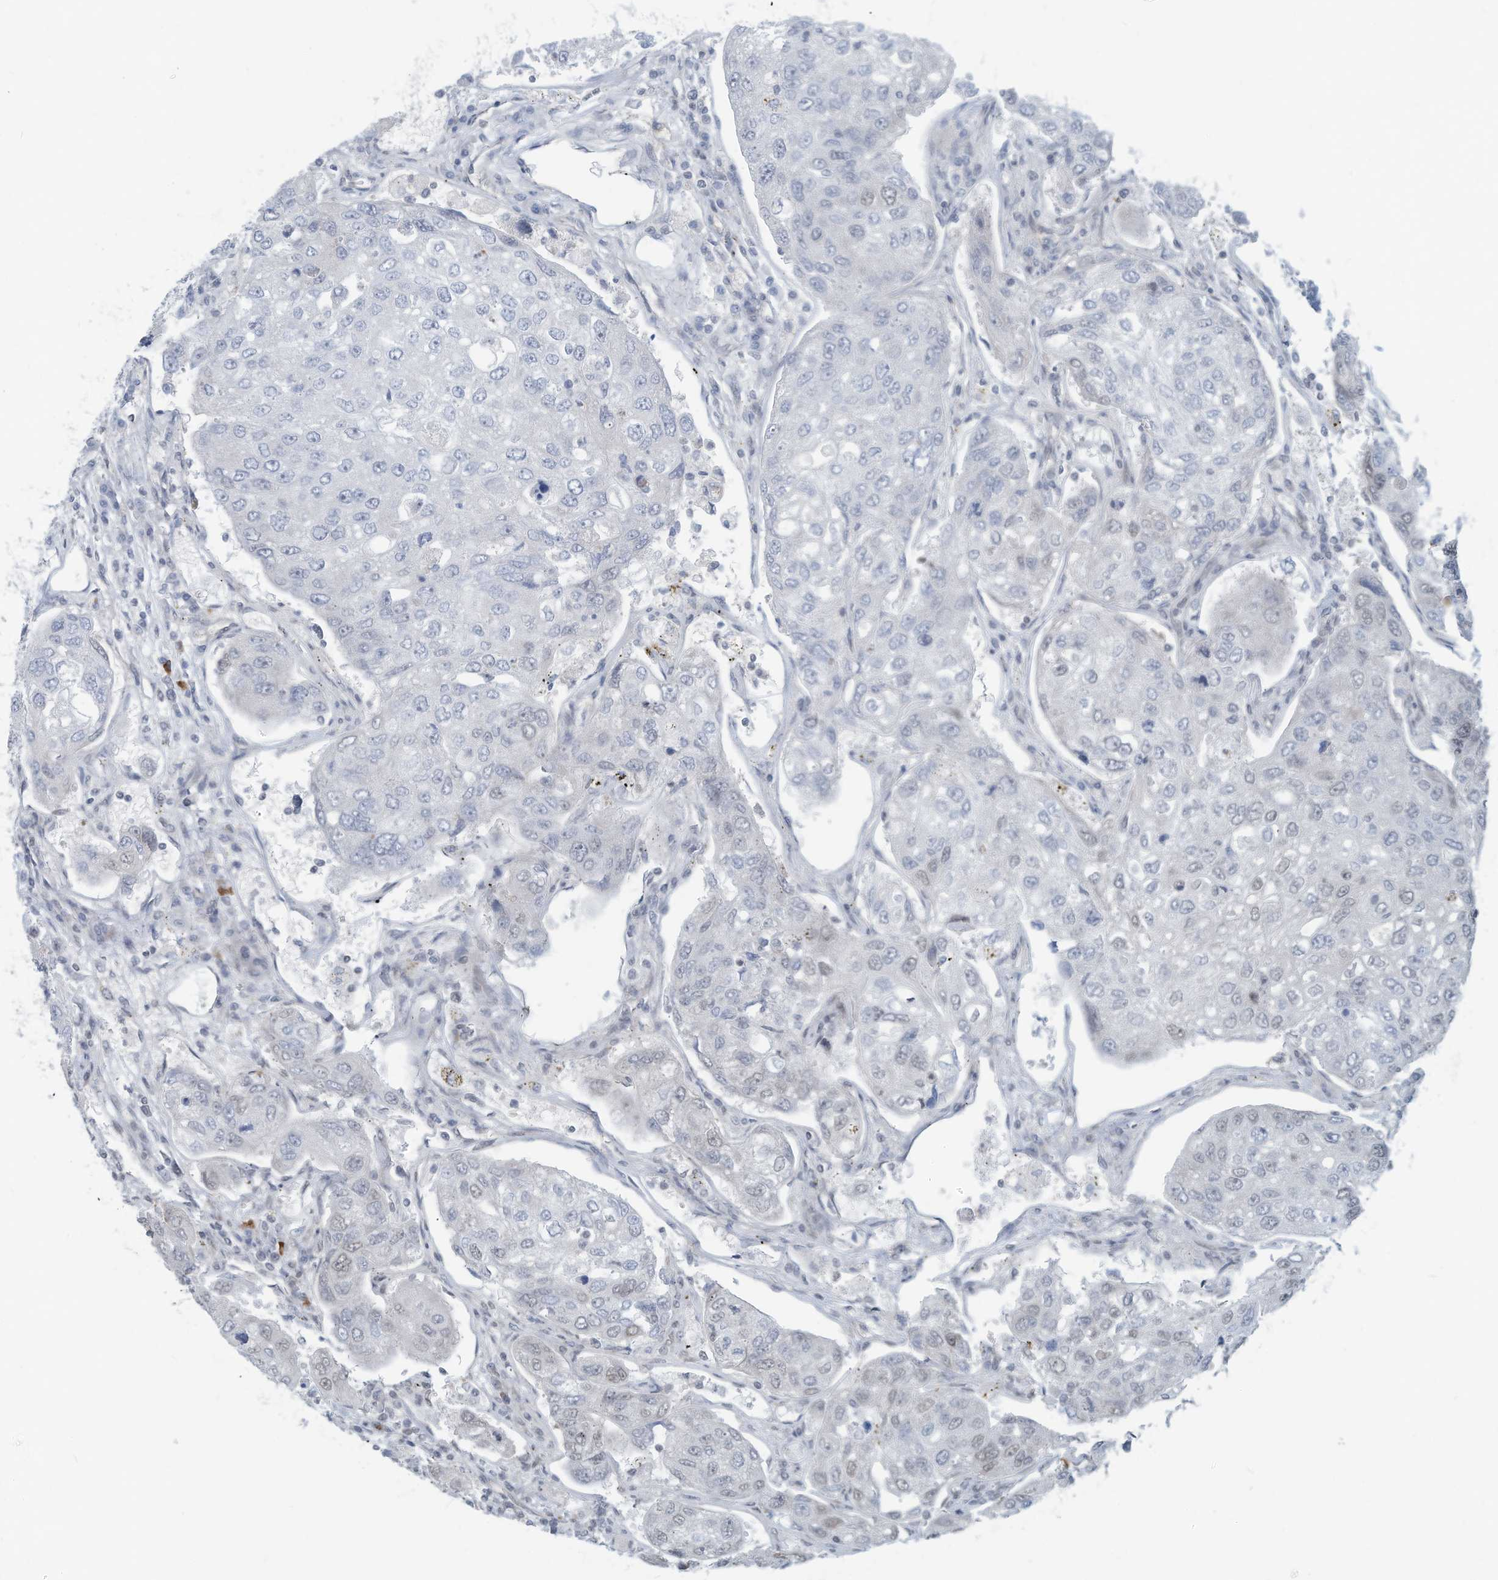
{"staining": {"intensity": "negative", "quantity": "none", "location": "none"}, "tissue": "urothelial cancer", "cell_type": "Tumor cells", "image_type": "cancer", "snomed": [{"axis": "morphology", "description": "Urothelial carcinoma, High grade"}, {"axis": "topography", "description": "Lymph node"}, {"axis": "topography", "description": "Urinary bladder"}], "caption": "High power microscopy micrograph of an immunohistochemistry micrograph of urothelial cancer, revealing no significant expression in tumor cells.", "gene": "SARNP", "patient": {"sex": "male", "age": 51}}